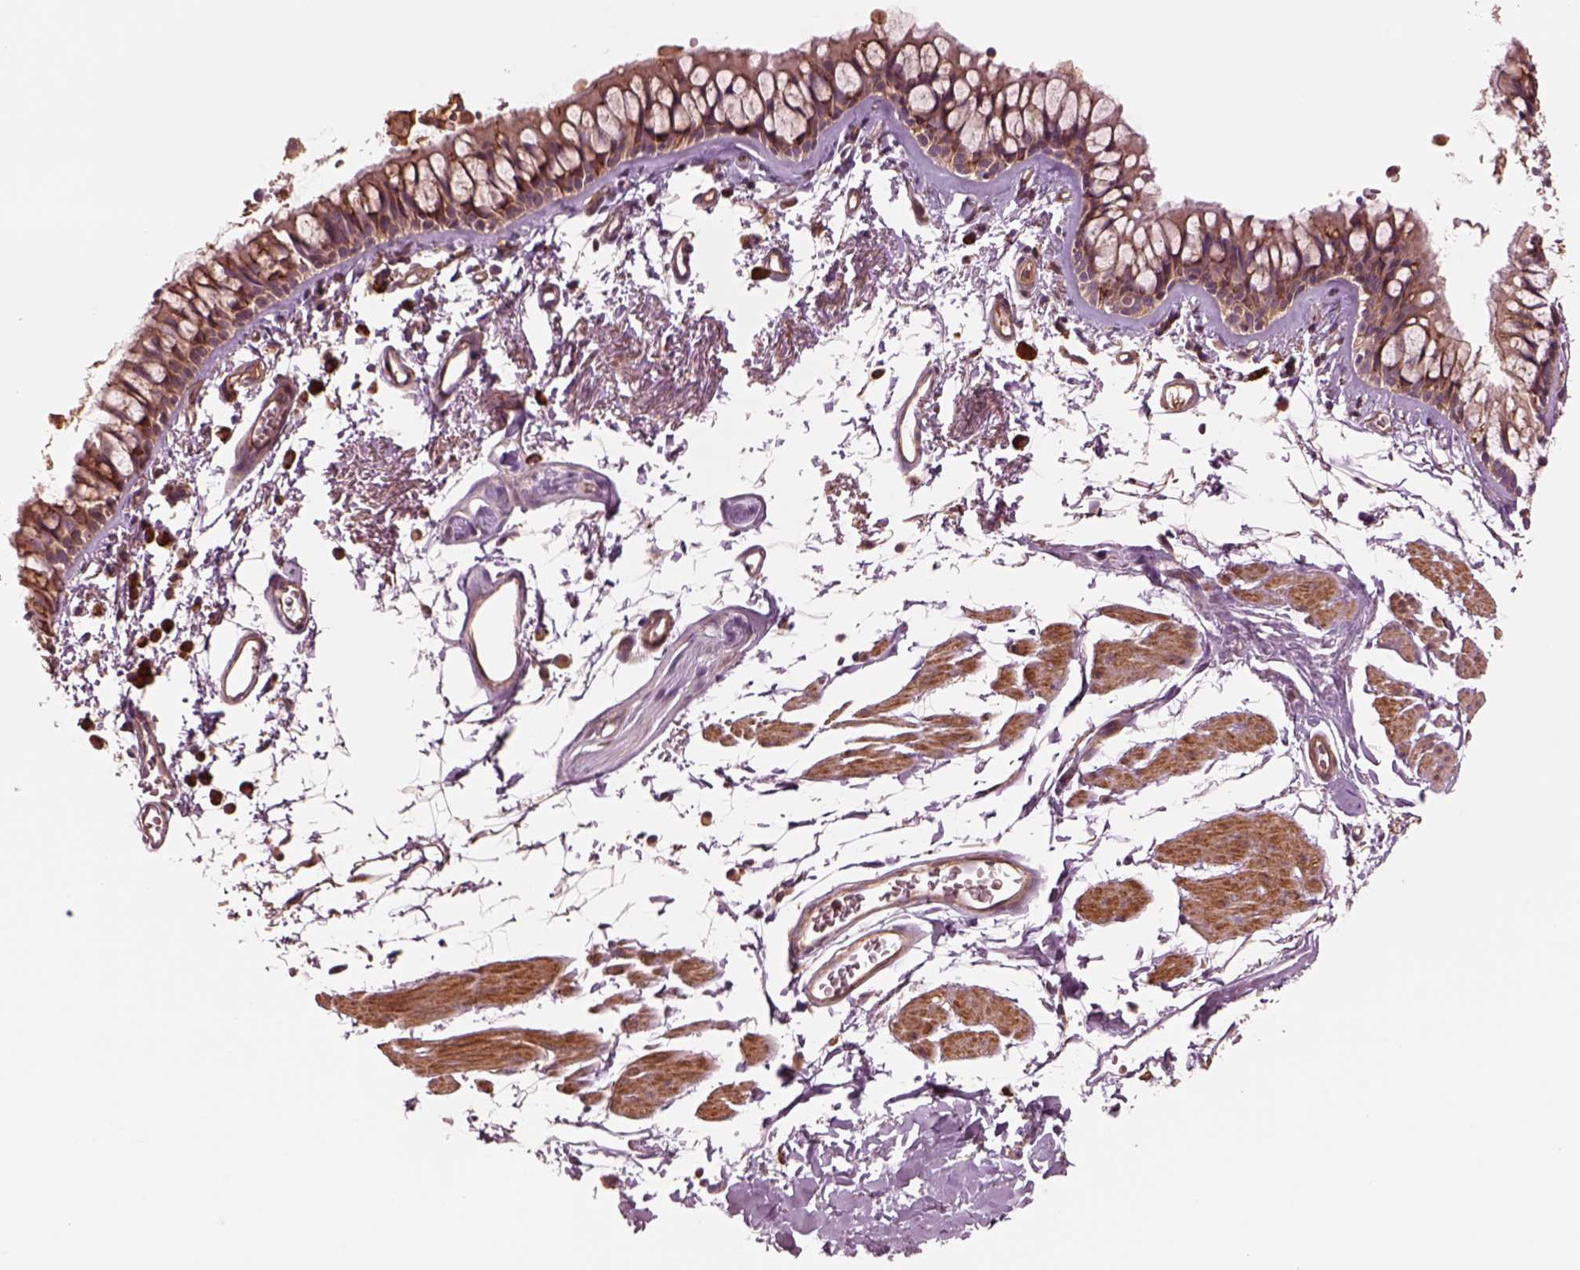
{"staining": {"intensity": "moderate", "quantity": "25%-75%", "location": "cytoplasmic/membranous"}, "tissue": "bronchus", "cell_type": "Respiratory epithelial cells", "image_type": "normal", "snomed": [{"axis": "morphology", "description": "Normal tissue, NOS"}, {"axis": "topography", "description": "Cartilage tissue"}, {"axis": "topography", "description": "Bronchus"}], "caption": "A high-resolution histopathology image shows immunohistochemistry staining of normal bronchus, which shows moderate cytoplasmic/membranous positivity in approximately 25%-75% of respiratory epithelial cells. The protein is shown in brown color, while the nuclei are stained blue.", "gene": "ASCC2", "patient": {"sex": "female", "age": 79}}